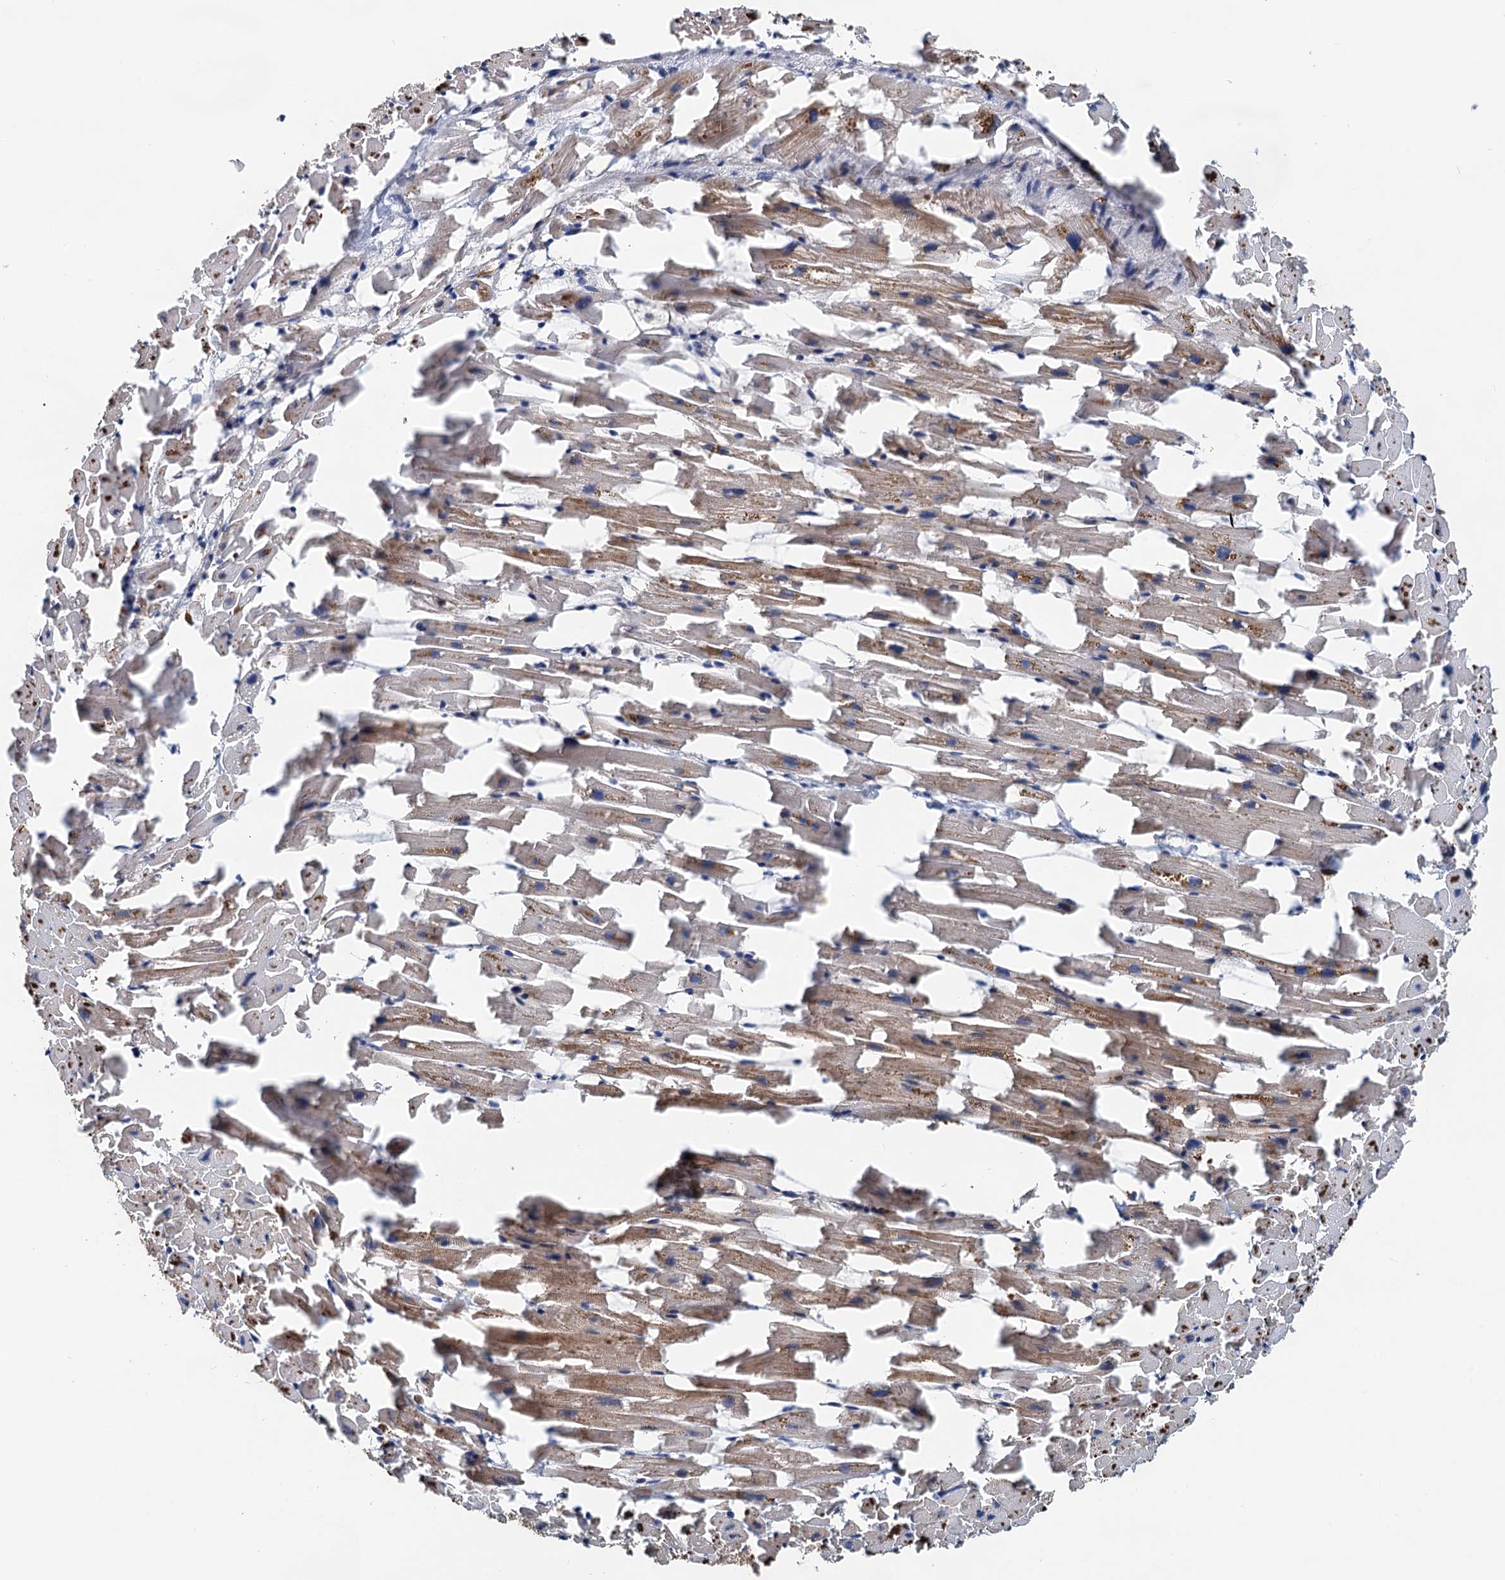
{"staining": {"intensity": "moderate", "quantity": "25%-75%", "location": "cytoplasmic/membranous"}, "tissue": "heart muscle", "cell_type": "Cardiomyocytes", "image_type": "normal", "snomed": [{"axis": "morphology", "description": "Normal tissue, NOS"}, {"axis": "topography", "description": "Heart"}], "caption": "The immunohistochemical stain highlights moderate cytoplasmic/membranous staining in cardiomyocytes of normal heart muscle. The protein of interest is shown in brown color, while the nuclei are stained blue.", "gene": "AAGAB", "patient": {"sex": "female", "age": 64}}